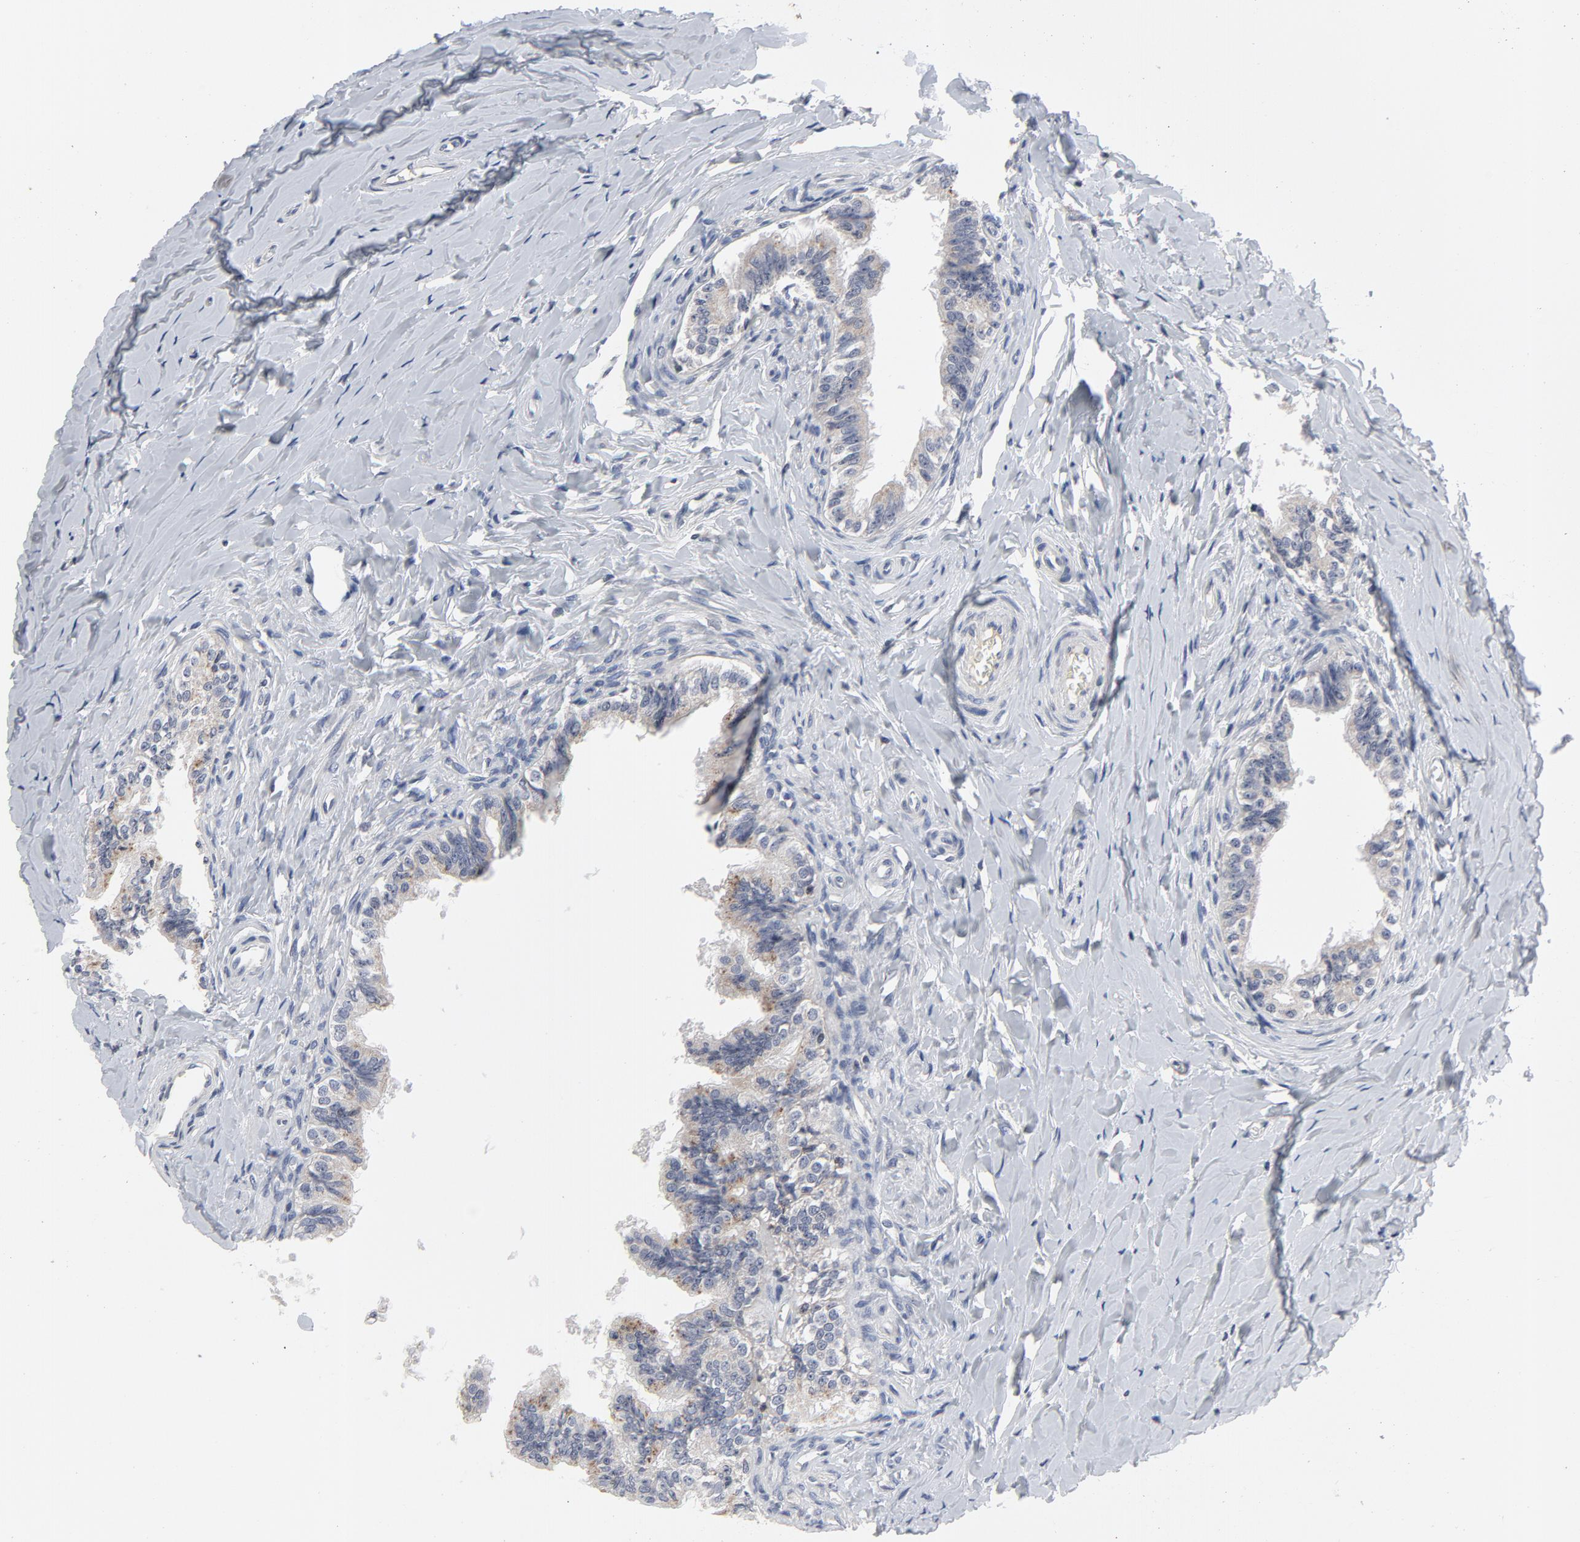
{"staining": {"intensity": "moderate", "quantity": "<25%", "location": "cytoplasmic/membranous"}, "tissue": "epididymis", "cell_type": "Glandular cells", "image_type": "normal", "snomed": [{"axis": "morphology", "description": "Normal tissue, NOS"}, {"axis": "topography", "description": "Soft tissue"}, {"axis": "topography", "description": "Epididymis"}], "caption": "About <25% of glandular cells in unremarkable human epididymis exhibit moderate cytoplasmic/membranous protein positivity as visualized by brown immunohistochemical staining.", "gene": "TCL1A", "patient": {"sex": "male", "age": 26}}